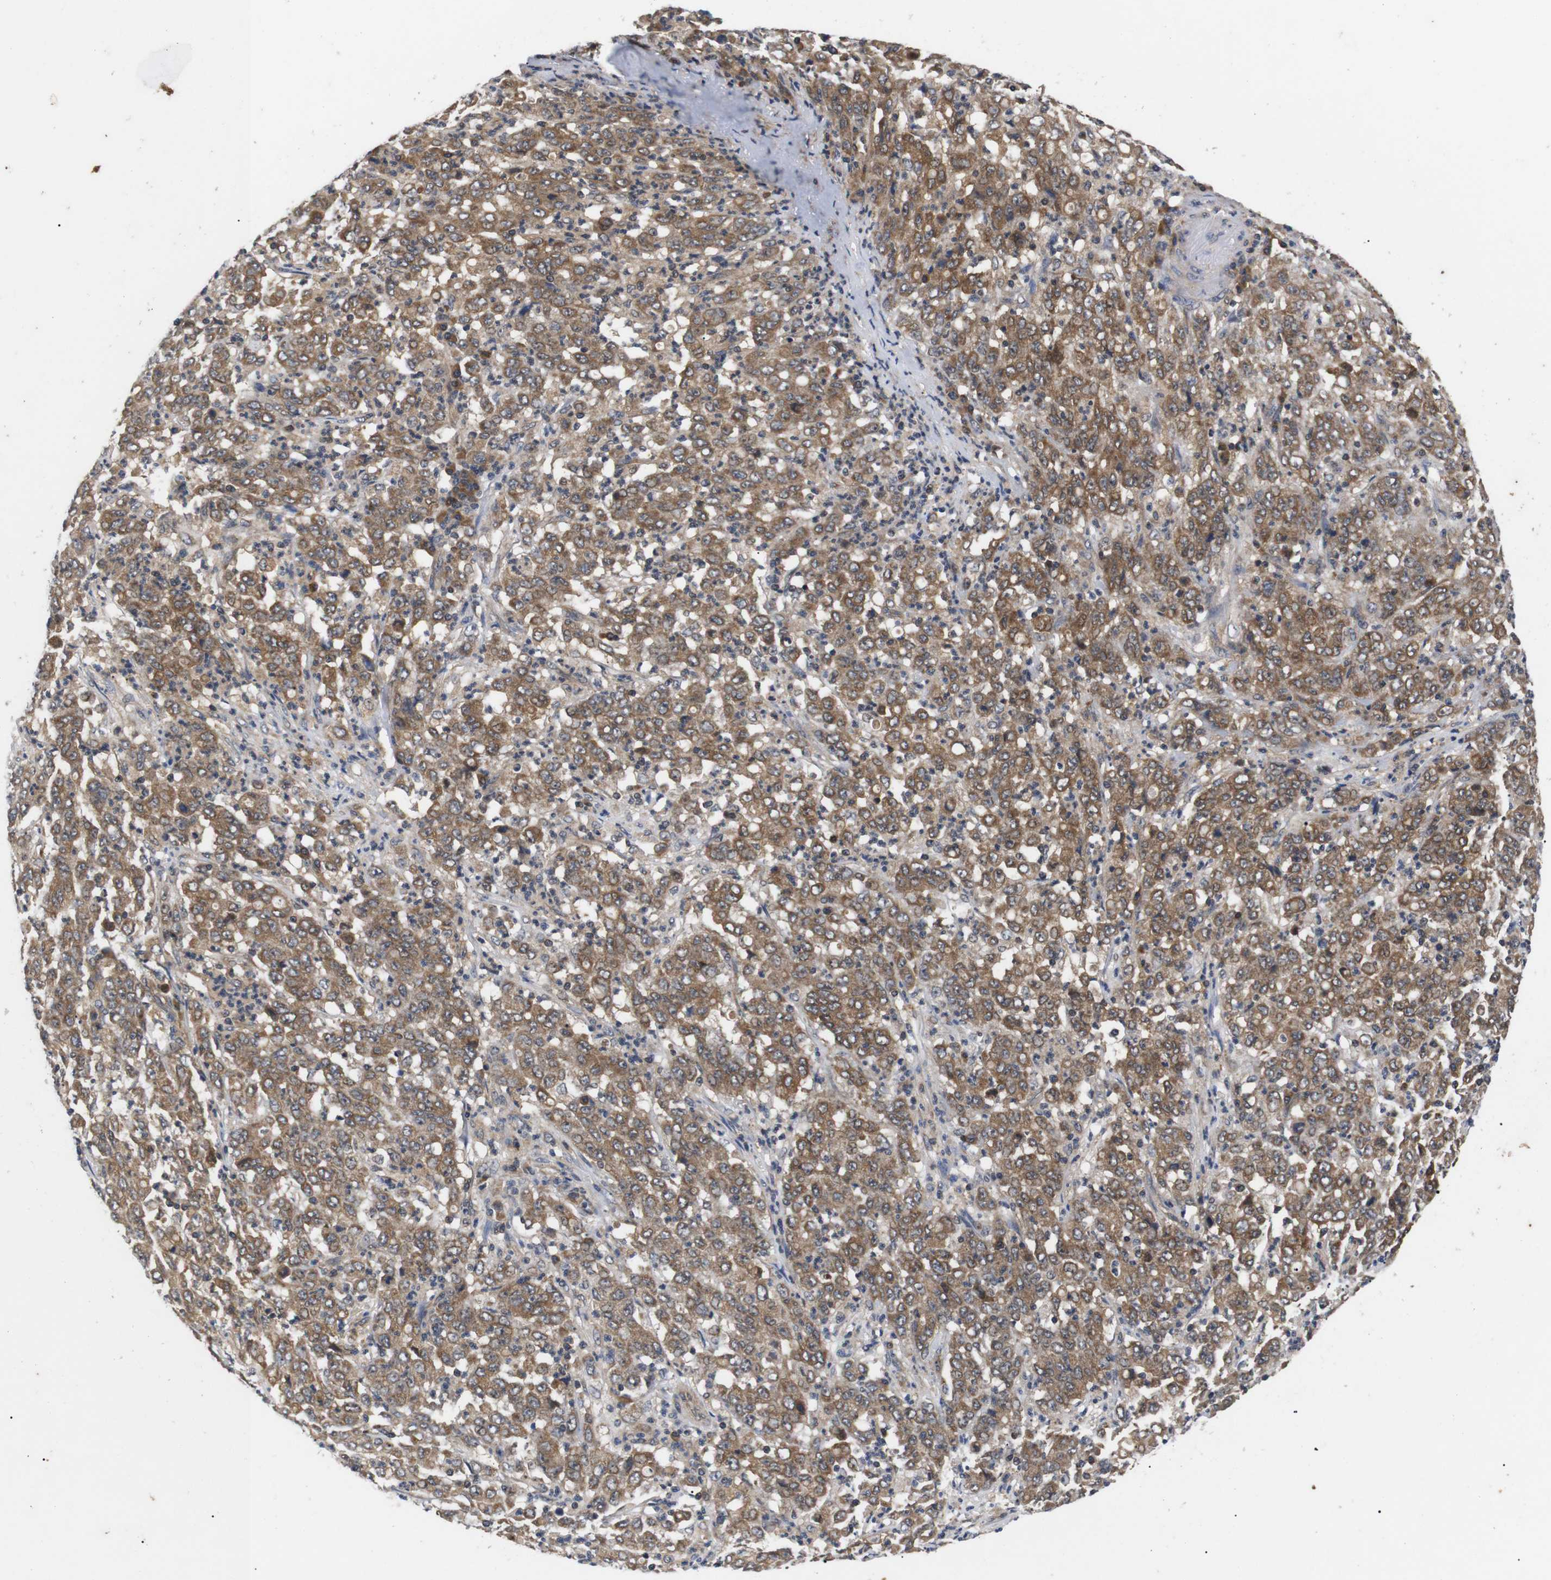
{"staining": {"intensity": "moderate", "quantity": ">75%", "location": "cytoplasmic/membranous"}, "tissue": "stomach cancer", "cell_type": "Tumor cells", "image_type": "cancer", "snomed": [{"axis": "morphology", "description": "Adenocarcinoma, NOS"}, {"axis": "topography", "description": "Stomach, lower"}], "caption": "A high-resolution photomicrograph shows IHC staining of stomach cancer (adenocarcinoma), which displays moderate cytoplasmic/membranous staining in about >75% of tumor cells.", "gene": "RIPK1", "patient": {"sex": "female", "age": 71}}